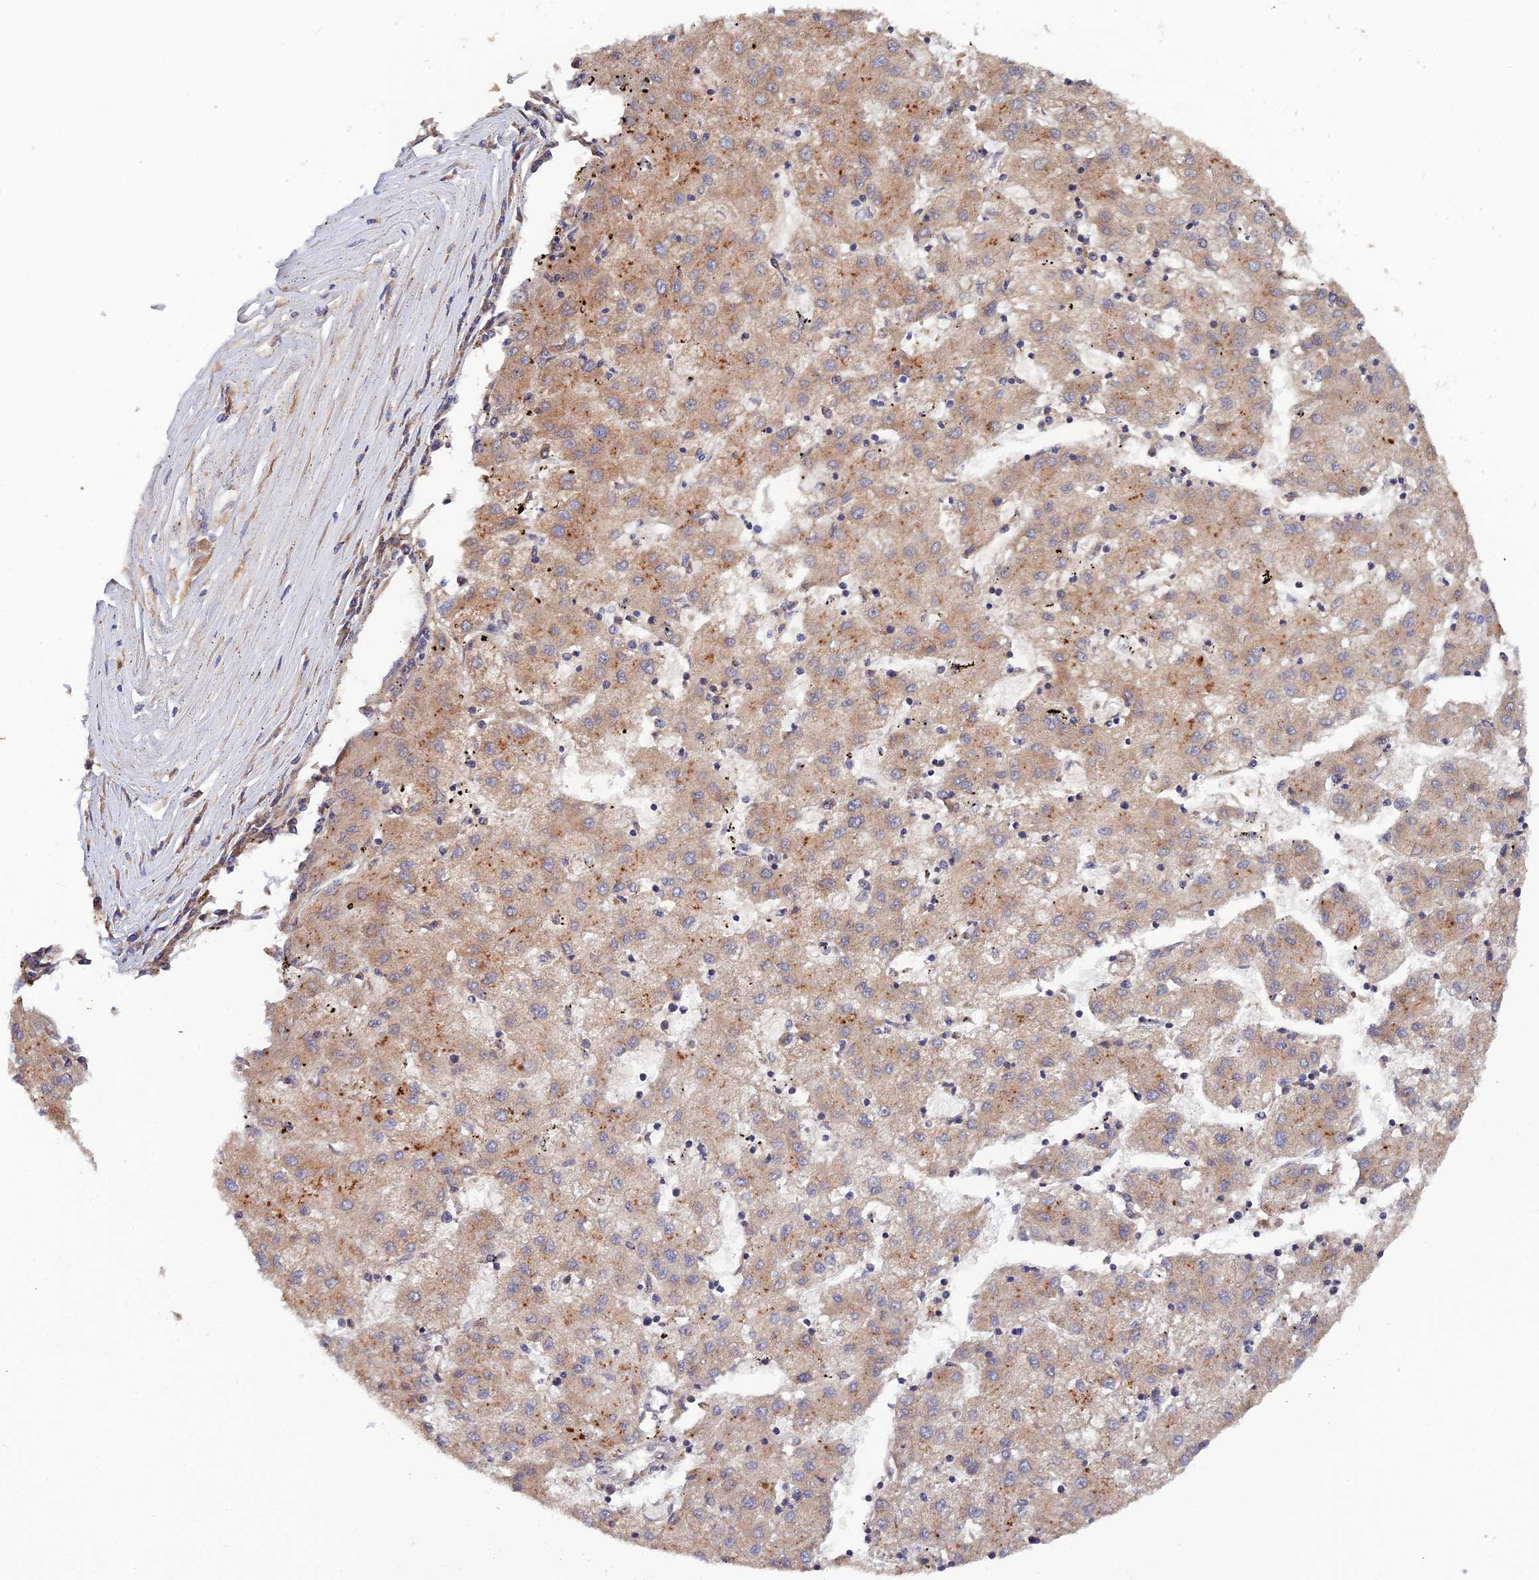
{"staining": {"intensity": "weak", "quantity": ">75%", "location": "cytoplasmic/membranous"}, "tissue": "liver cancer", "cell_type": "Tumor cells", "image_type": "cancer", "snomed": [{"axis": "morphology", "description": "Carcinoma, Hepatocellular, NOS"}, {"axis": "topography", "description": "Liver"}], "caption": "This photomicrograph exhibits IHC staining of human liver hepatocellular carcinoma, with low weak cytoplasmic/membranous expression in about >75% of tumor cells.", "gene": "PODNL1", "patient": {"sex": "male", "age": 72}}